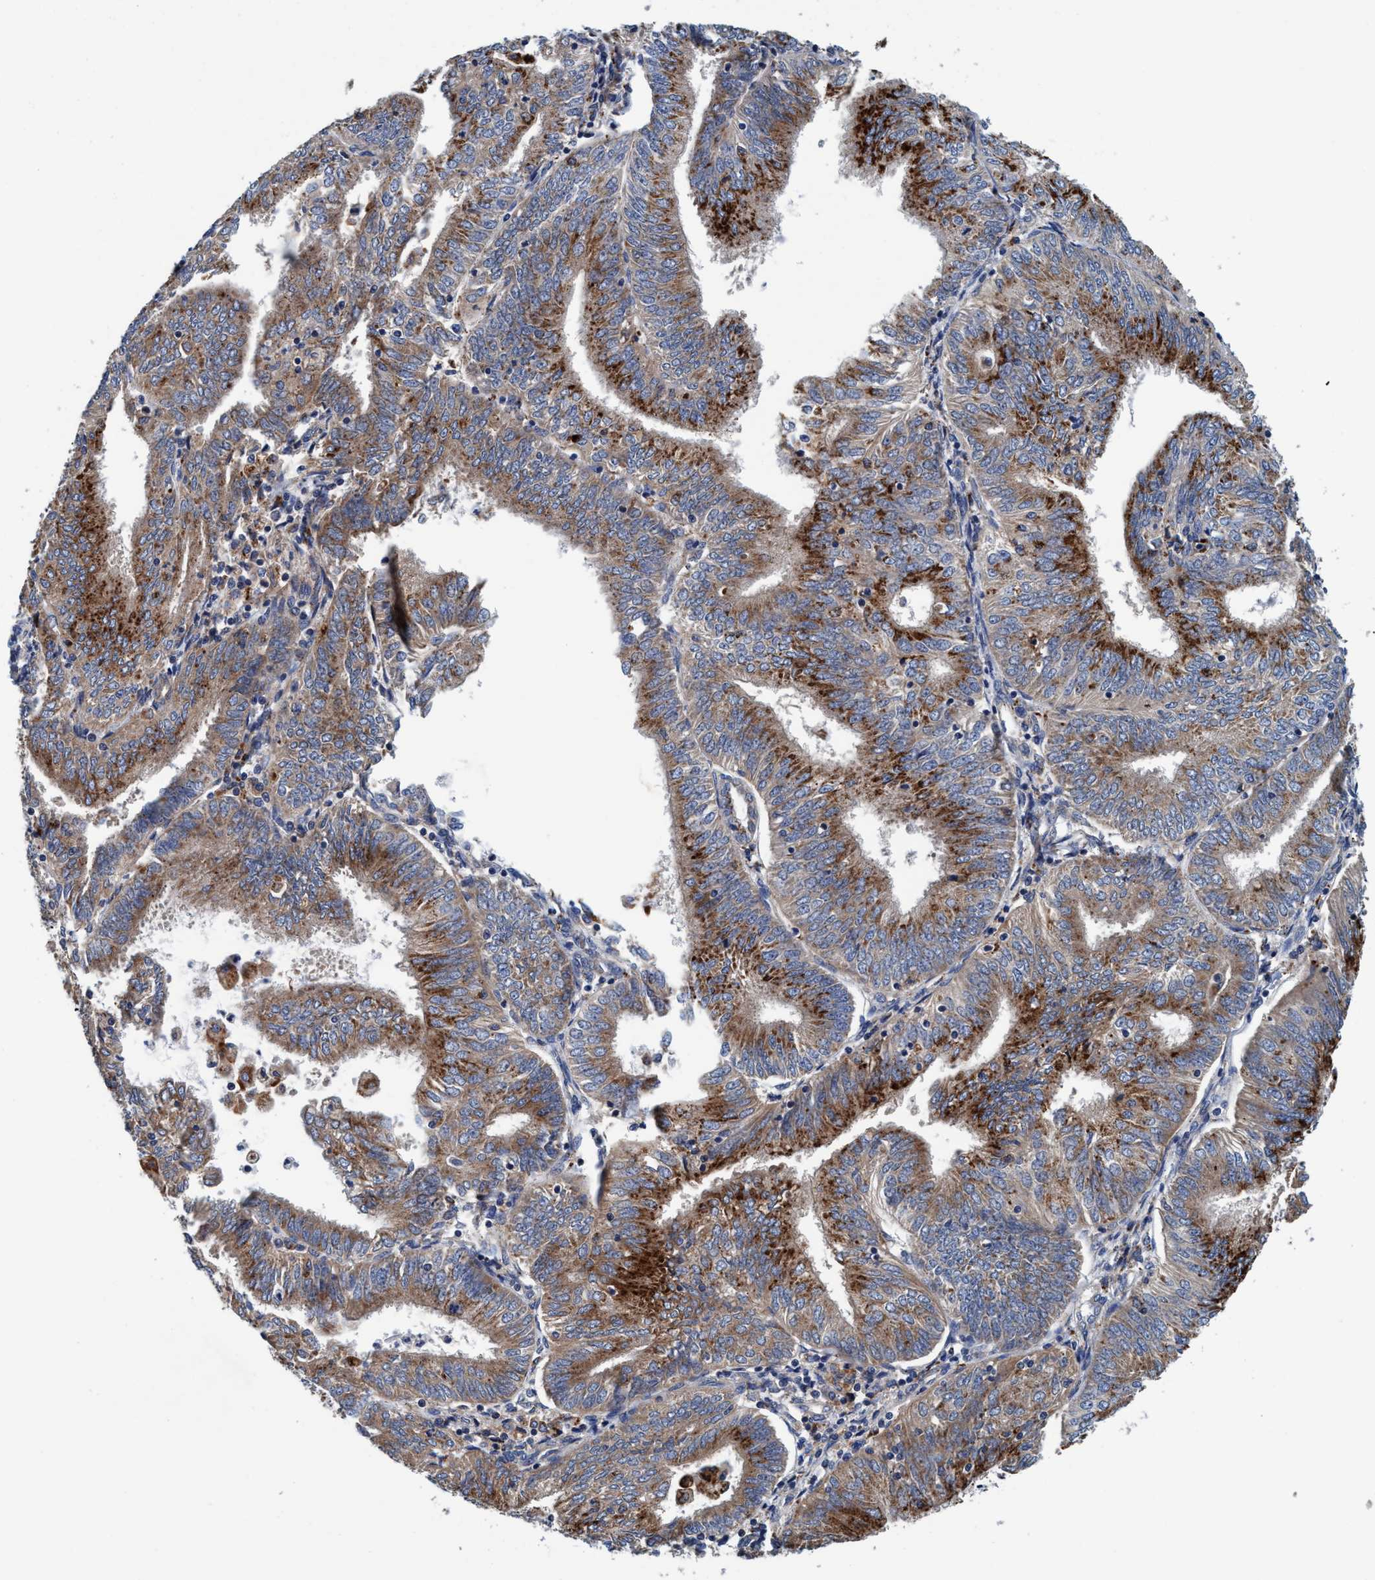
{"staining": {"intensity": "strong", "quantity": ">75%", "location": "cytoplasmic/membranous"}, "tissue": "endometrial cancer", "cell_type": "Tumor cells", "image_type": "cancer", "snomed": [{"axis": "morphology", "description": "Adenocarcinoma, NOS"}, {"axis": "topography", "description": "Endometrium"}], "caption": "A micrograph of adenocarcinoma (endometrial) stained for a protein demonstrates strong cytoplasmic/membranous brown staining in tumor cells.", "gene": "ENDOG", "patient": {"sex": "female", "age": 58}}